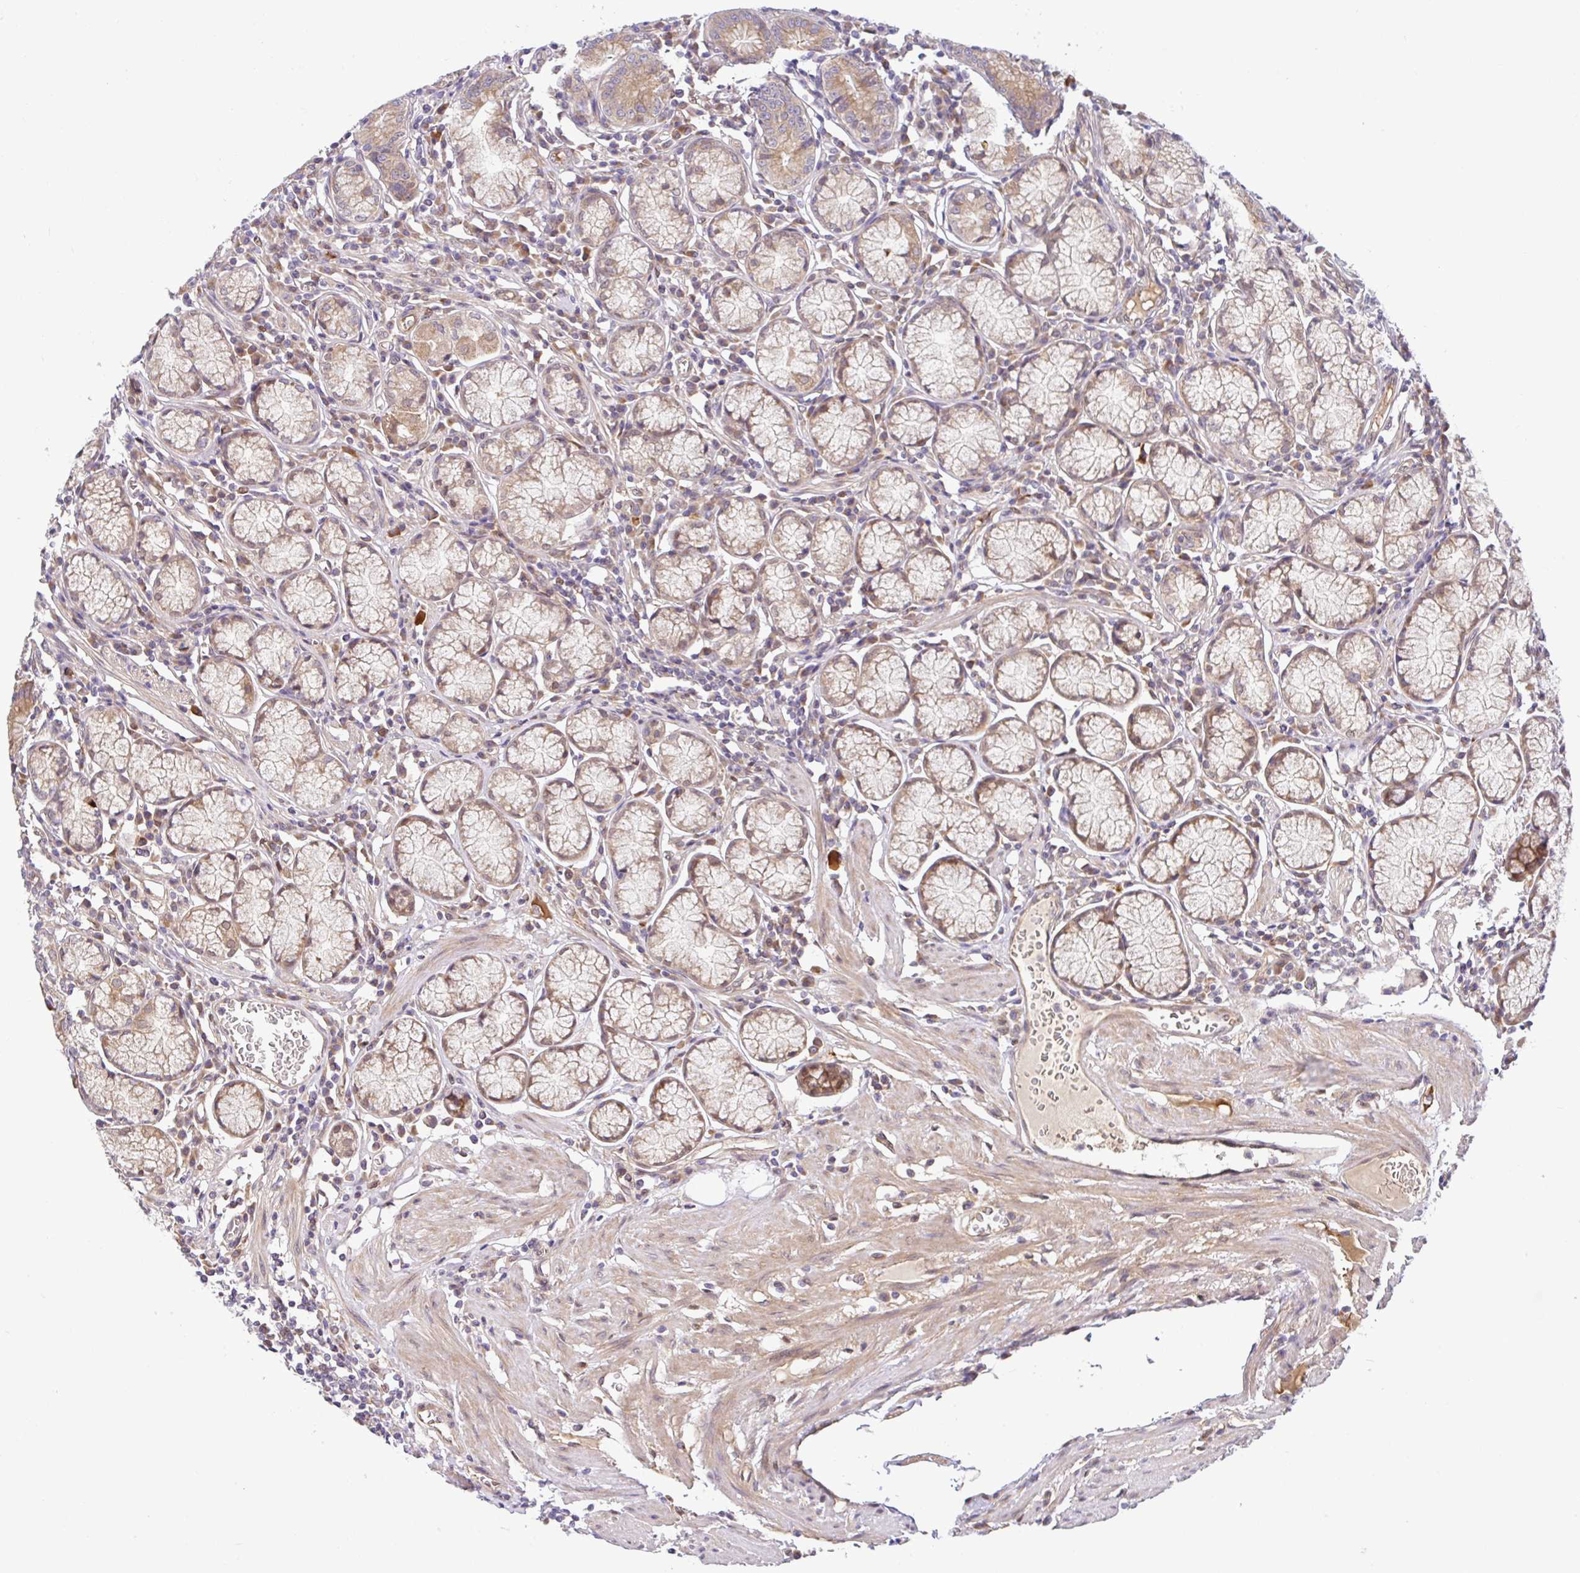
{"staining": {"intensity": "moderate", "quantity": "25%-75%", "location": "cytoplasmic/membranous"}, "tissue": "stomach", "cell_type": "Glandular cells", "image_type": "normal", "snomed": [{"axis": "morphology", "description": "Normal tissue, NOS"}, {"axis": "topography", "description": "Stomach"}], "caption": "Immunohistochemical staining of normal stomach exhibits medium levels of moderate cytoplasmic/membranous positivity in about 25%-75% of glandular cells. The staining is performed using DAB (3,3'-diaminobenzidine) brown chromogen to label protein expression. The nuclei are counter-stained blue using hematoxylin.", "gene": "UBE4A", "patient": {"sex": "male", "age": 55}}